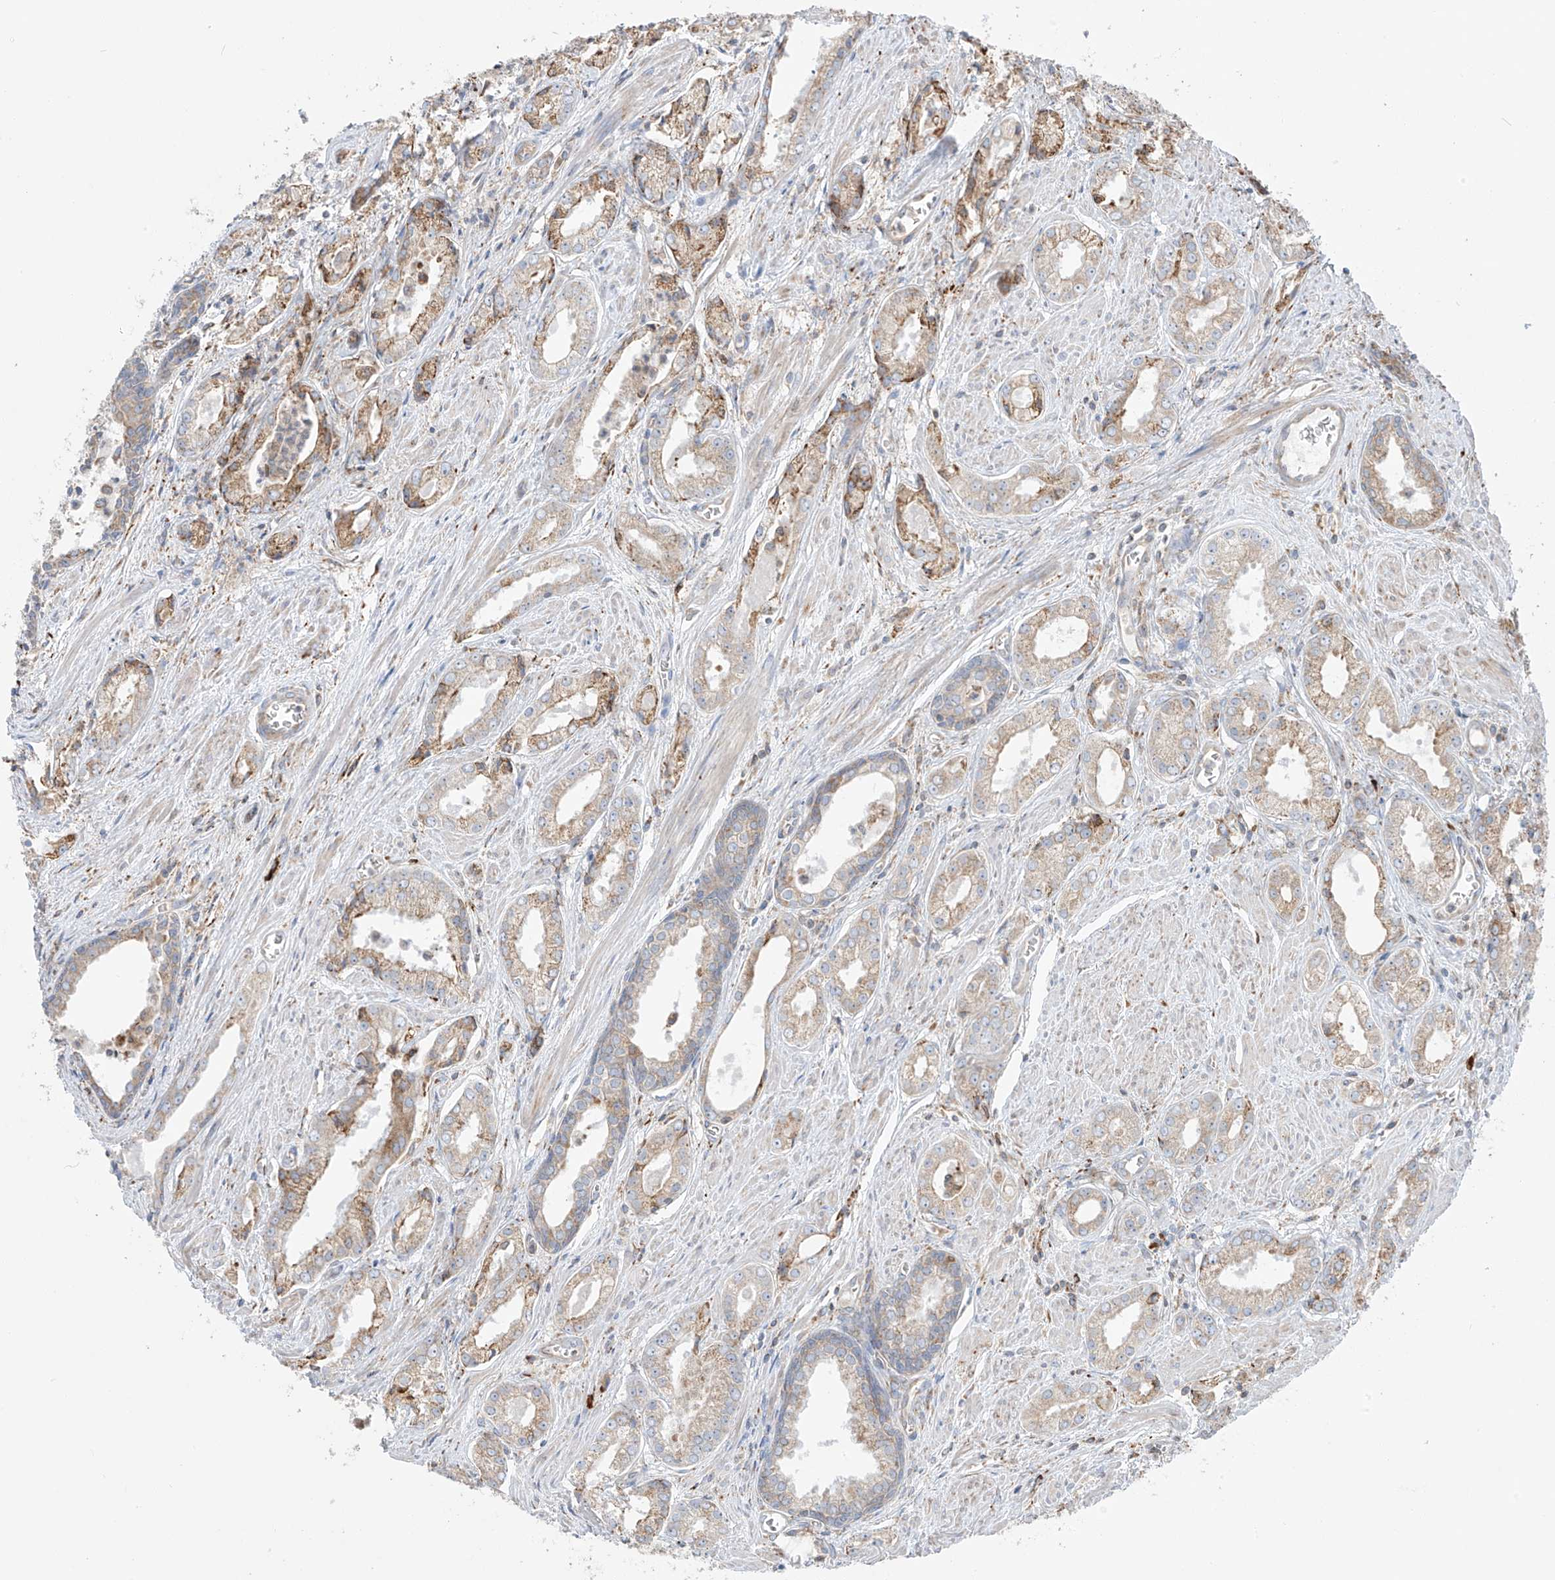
{"staining": {"intensity": "moderate", "quantity": "25%-75%", "location": "cytoplasmic/membranous"}, "tissue": "prostate cancer", "cell_type": "Tumor cells", "image_type": "cancer", "snomed": [{"axis": "morphology", "description": "Adenocarcinoma, Low grade"}, {"axis": "topography", "description": "Prostate"}], "caption": "Protein staining shows moderate cytoplasmic/membranous expression in about 25%-75% of tumor cells in prostate cancer (low-grade adenocarcinoma).", "gene": "MX1", "patient": {"sex": "male", "age": 54}}